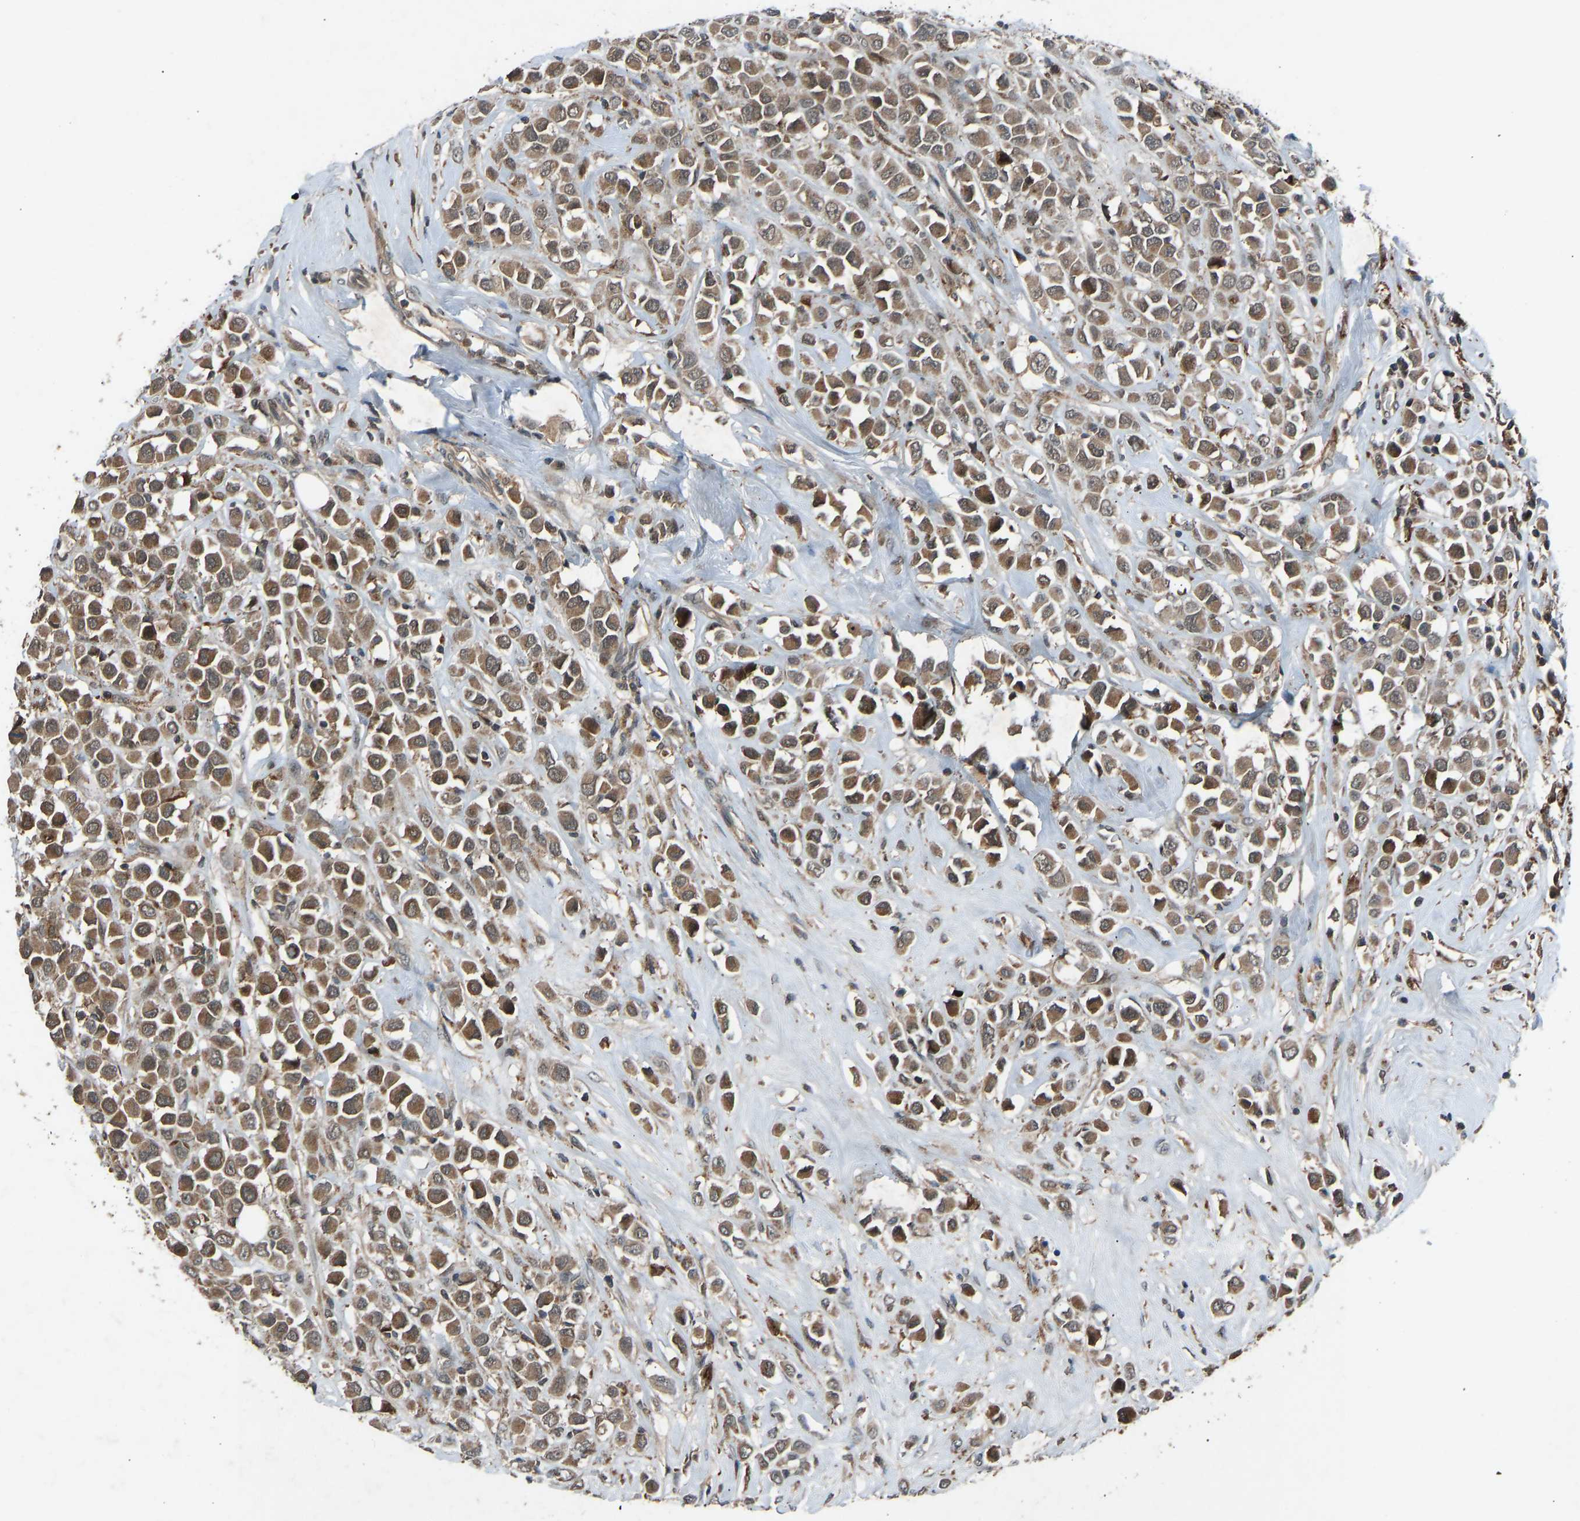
{"staining": {"intensity": "moderate", "quantity": ">75%", "location": "cytoplasmic/membranous"}, "tissue": "breast cancer", "cell_type": "Tumor cells", "image_type": "cancer", "snomed": [{"axis": "morphology", "description": "Duct carcinoma"}, {"axis": "topography", "description": "Breast"}], "caption": "Breast cancer stained with a brown dye demonstrates moderate cytoplasmic/membranous positive expression in approximately >75% of tumor cells.", "gene": "SLC43A1", "patient": {"sex": "female", "age": 61}}